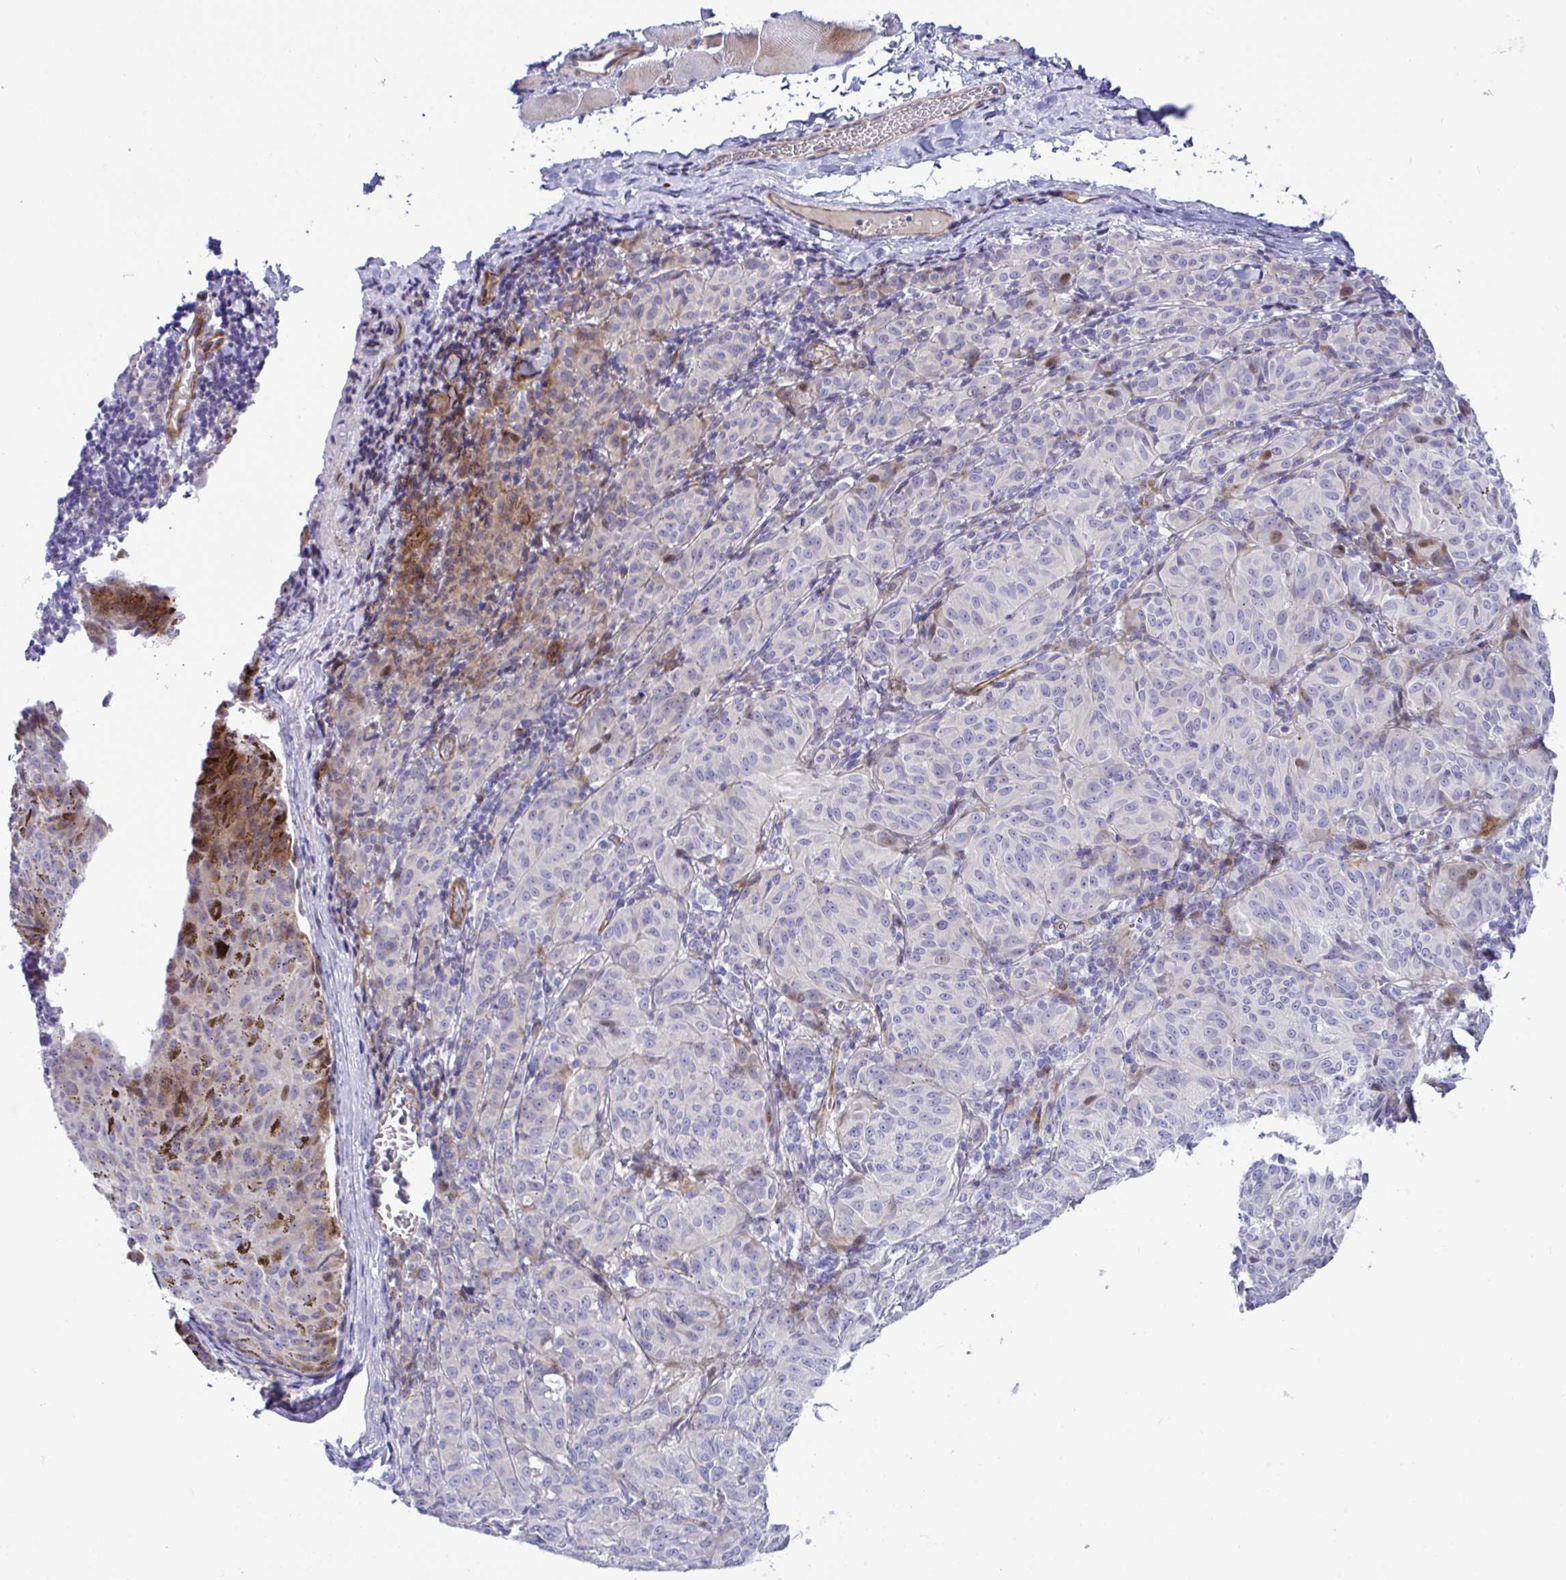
{"staining": {"intensity": "negative", "quantity": "none", "location": "none"}, "tissue": "melanoma", "cell_type": "Tumor cells", "image_type": "cancer", "snomed": [{"axis": "morphology", "description": "Malignant melanoma, NOS"}, {"axis": "topography", "description": "Skin"}], "caption": "Micrograph shows no significant protein staining in tumor cells of malignant melanoma.", "gene": "ZNF713", "patient": {"sex": "female", "age": 72}}